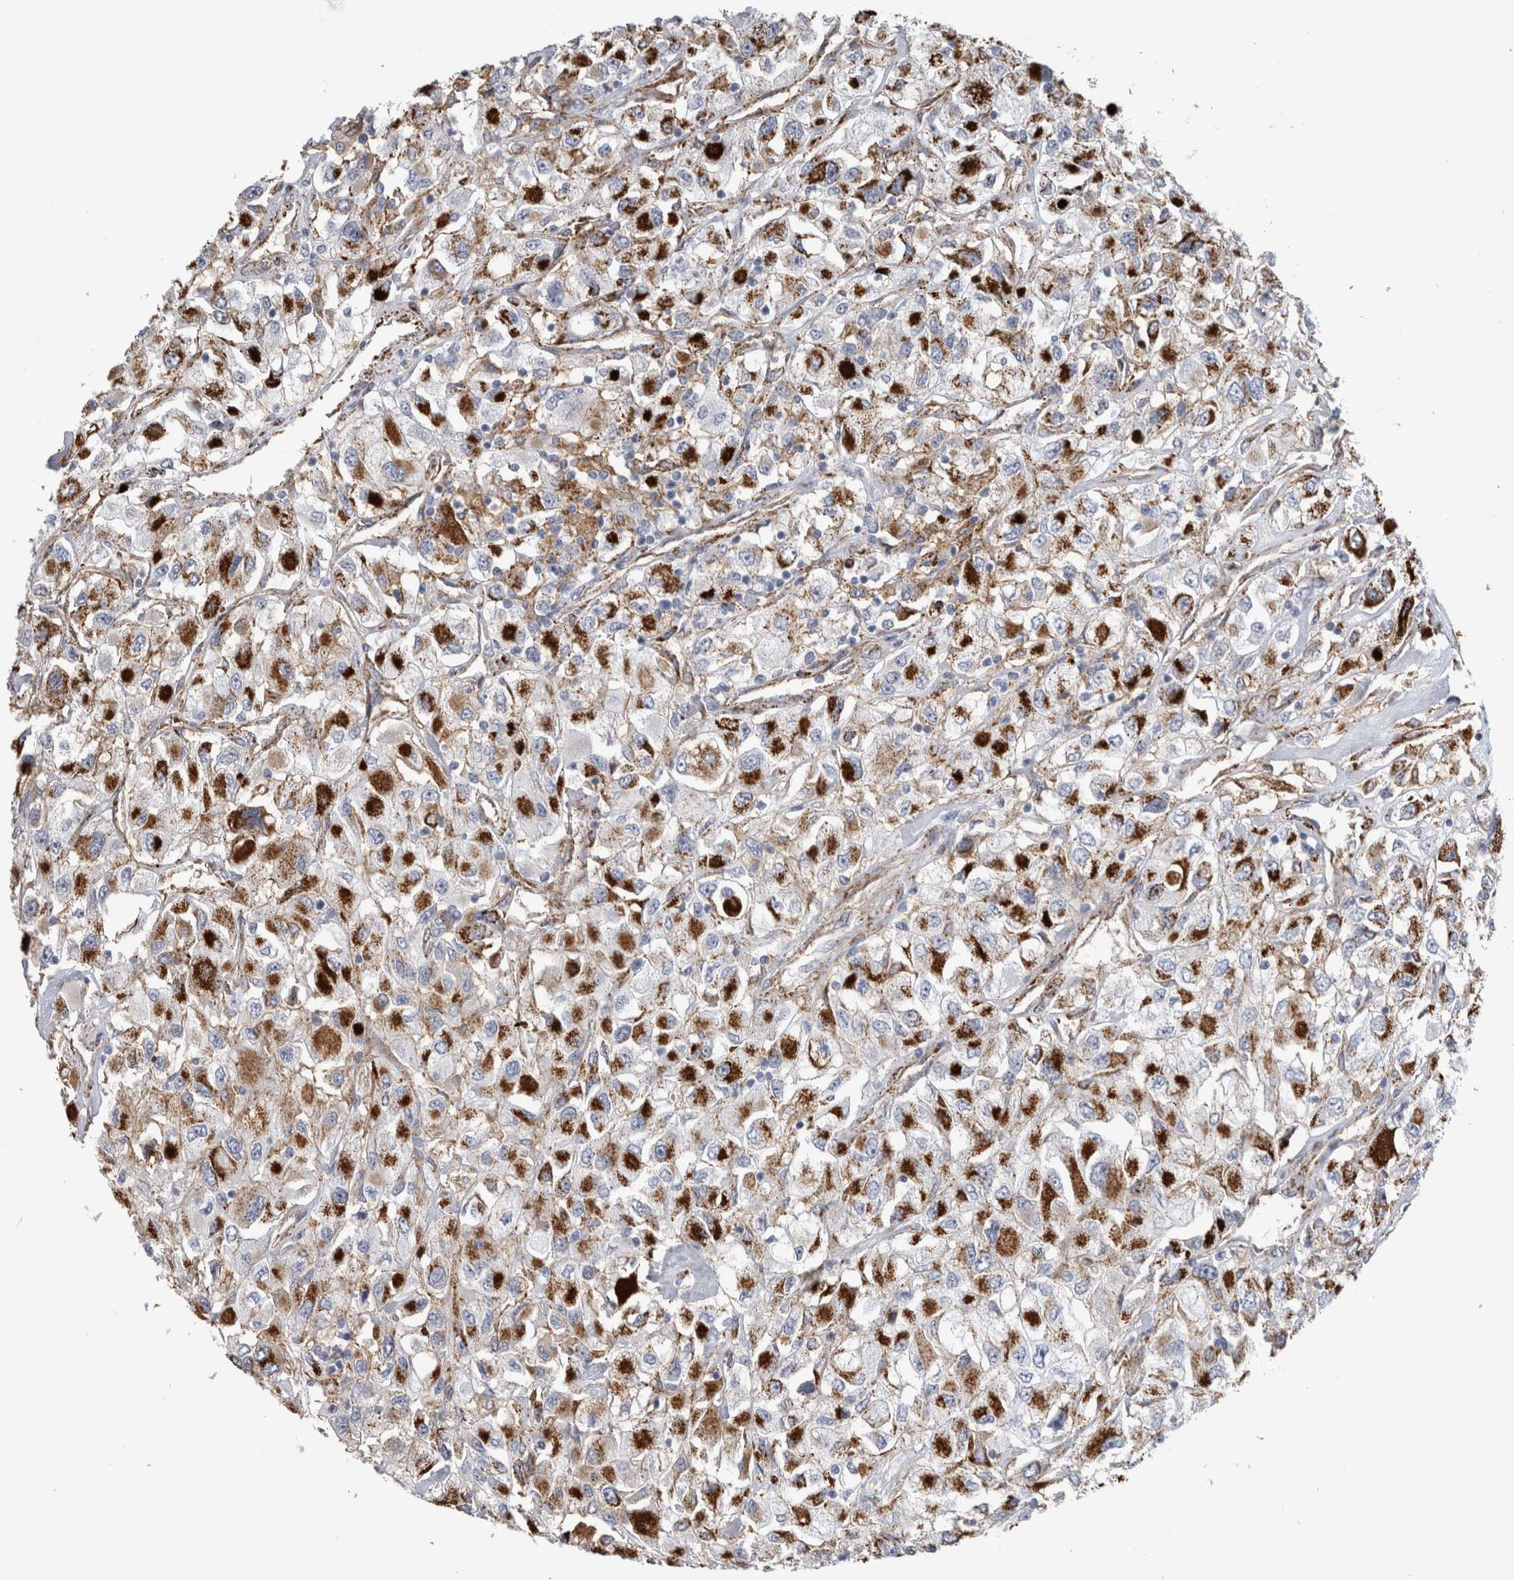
{"staining": {"intensity": "strong", "quantity": ">75%", "location": "cytoplasmic/membranous"}, "tissue": "renal cancer", "cell_type": "Tumor cells", "image_type": "cancer", "snomed": [{"axis": "morphology", "description": "Adenocarcinoma, NOS"}, {"axis": "topography", "description": "Kidney"}], "caption": "This is a histology image of immunohistochemistry staining of renal cancer (adenocarcinoma), which shows strong expression in the cytoplasmic/membranous of tumor cells.", "gene": "DNAJC24", "patient": {"sex": "female", "age": 52}}